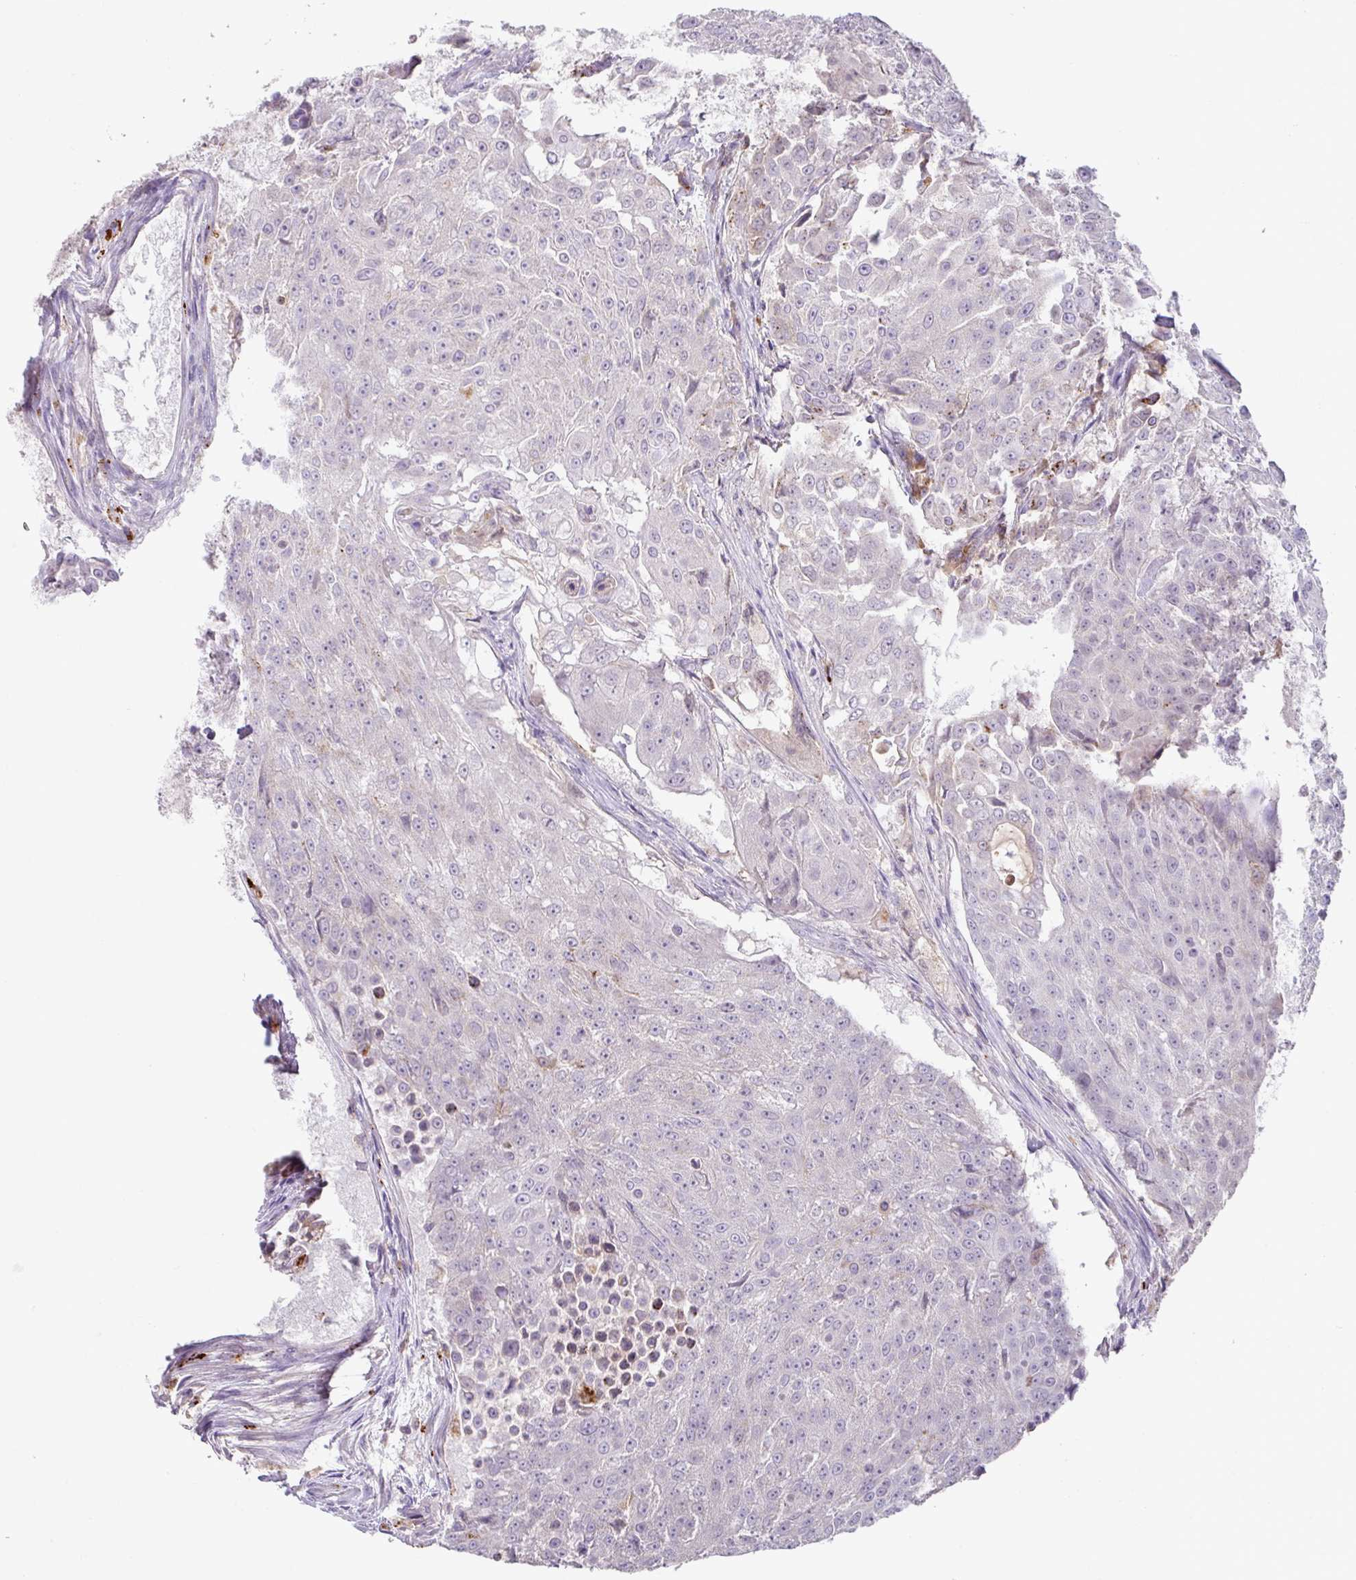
{"staining": {"intensity": "strong", "quantity": "<25%", "location": "cytoplasmic/membranous"}, "tissue": "urothelial cancer", "cell_type": "Tumor cells", "image_type": "cancer", "snomed": [{"axis": "morphology", "description": "Urothelial carcinoma, High grade"}, {"axis": "topography", "description": "Urinary bladder"}], "caption": "Protein staining reveals strong cytoplasmic/membranous expression in approximately <25% of tumor cells in high-grade urothelial carcinoma.", "gene": "PLEKHH3", "patient": {"sex": "female", "age": 63}}